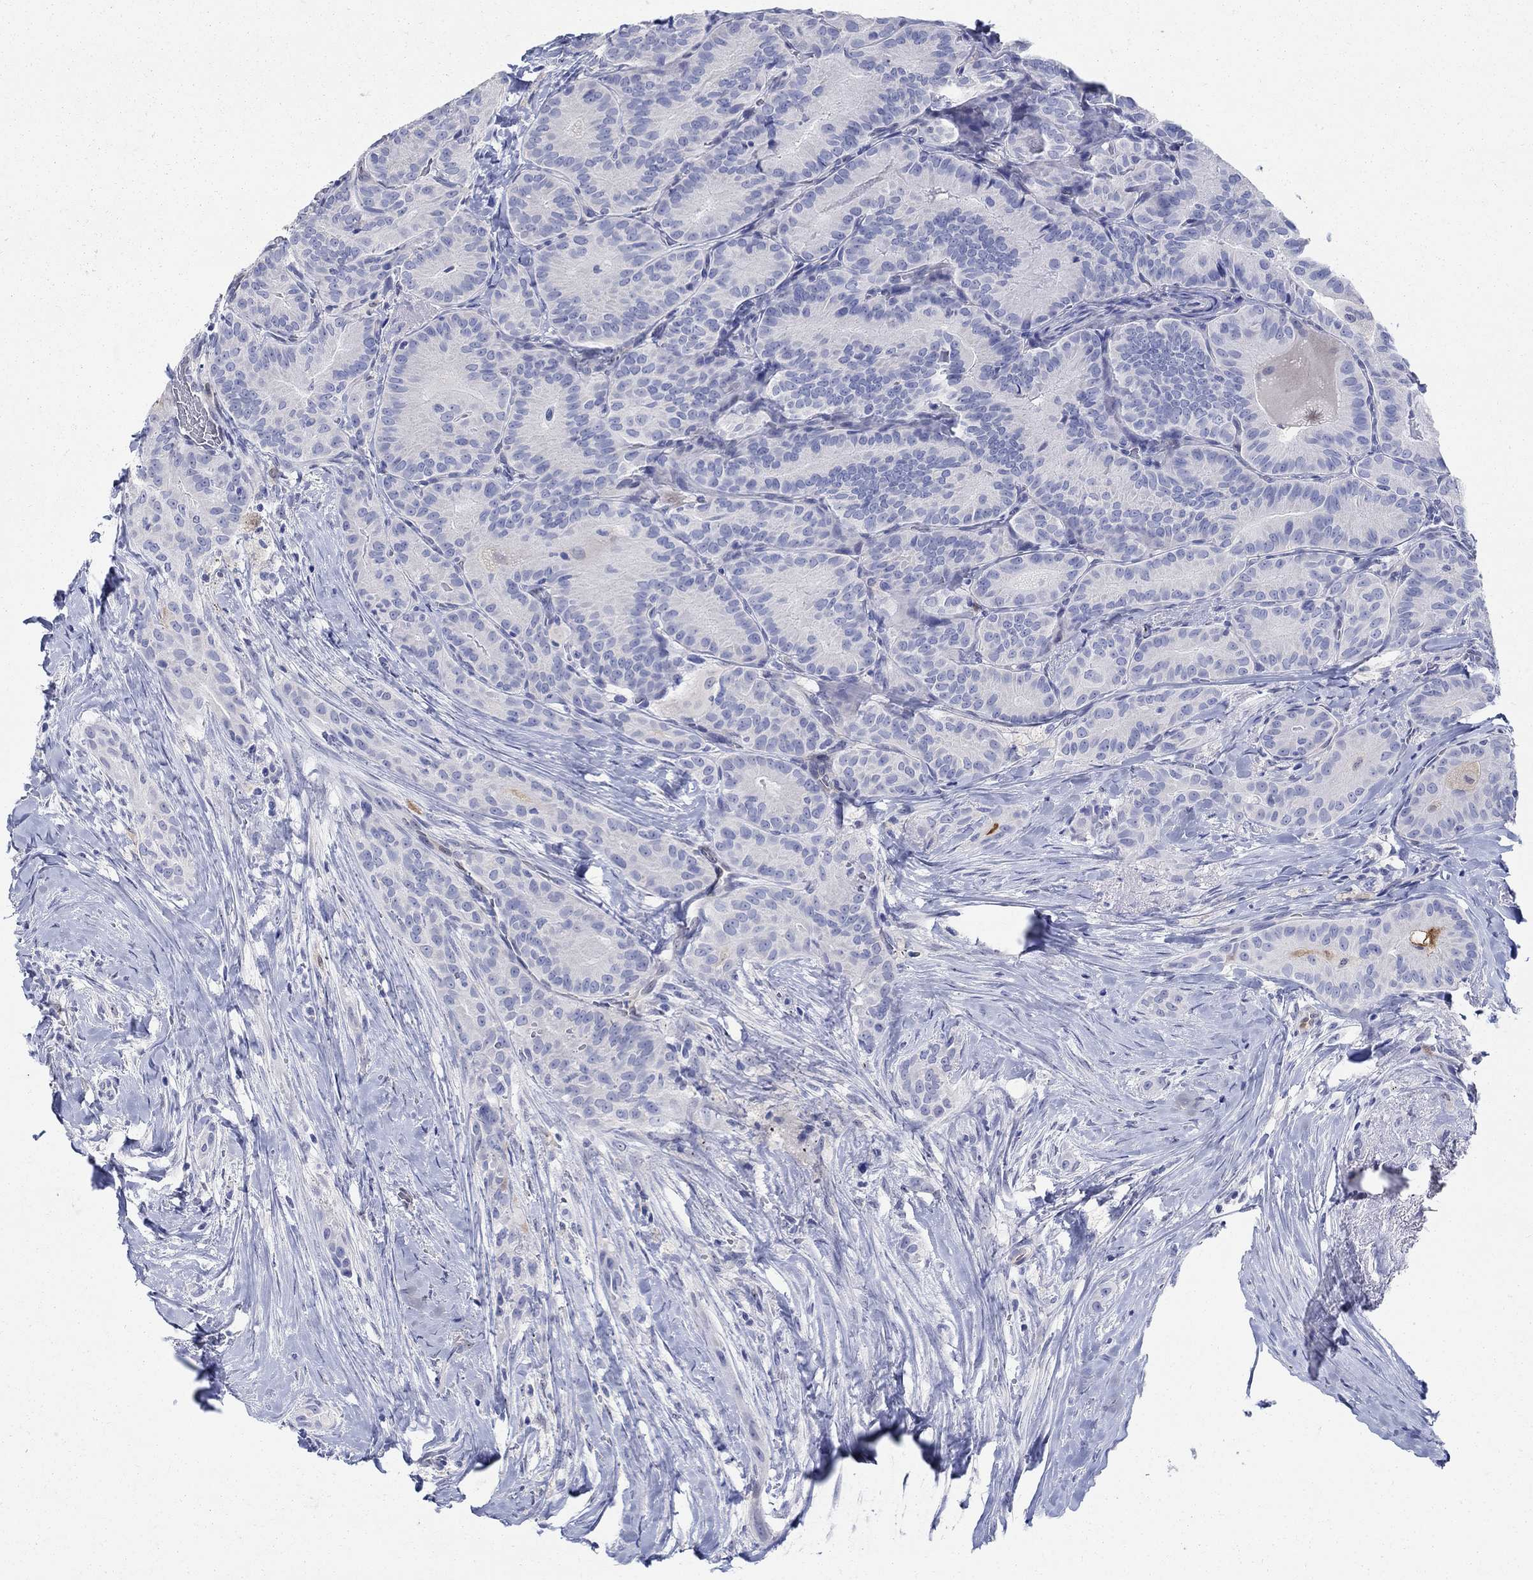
{"staining": {"intensity": "negative", "quantity": "none", "location": "none"}, "tissue": "thyroid cancer", "cell_type": "Tumor cells", "image_type": "cancer", "snomed": [{"axis": "morphology", "description": "Papillary adenocarcinoma, NOS"}, {"axis": "topography", "description": "Thyroid gland"}], "caption": "A histopathology image of human thyroid cancer (papillary adenocarcinoma) is negative for staining in tumor cells.", "gene": "AKR1C2", "patient": {"sex": "male", "age": 61}}